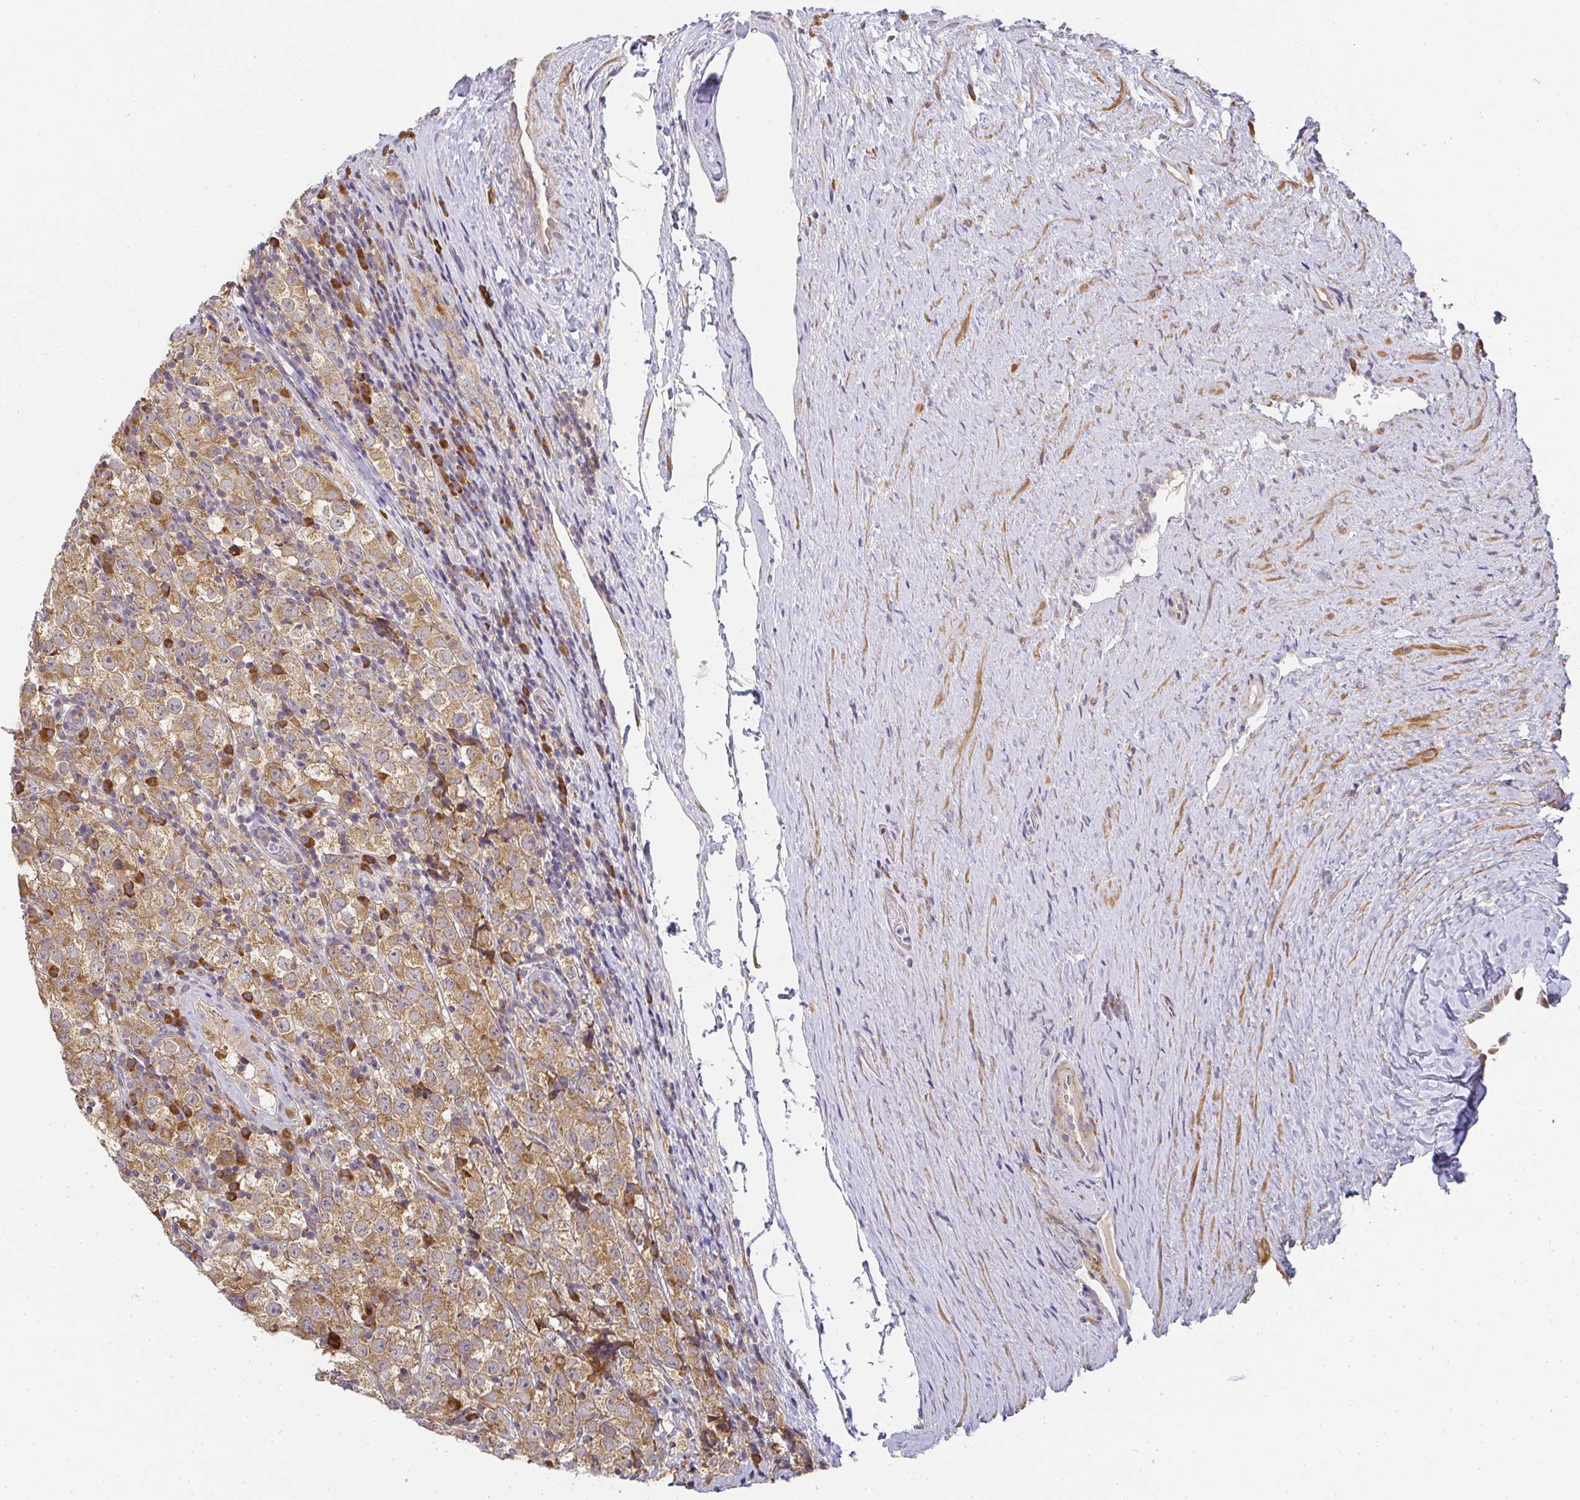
{"staining": {"intensity": "moderate", "quantity": ">75%", "location": "cytoplasmic/membranous"}, "tissue": "testis cancer", "cell_type": "Tumor cells", "image_type": "cancer", "snomed": [{"axis": "morphology", "description": "Seminoma, NOS"}, {"axis": "morphology", "description": "Carcinoma, Embryonal, NOS"}, {"axis": "topography", "description": "Testis"}], "caption": "Protein analysis of testis embryonal carcinoma tissue demonstrates moderate cytoplasmic/membranous expression in about >75% of tumor cells. (brown staining indicates protein expression, while blue staining denotes nuclei).", "gene": "SLC35B3", "patient": {"sex": "male", "age": 41}}